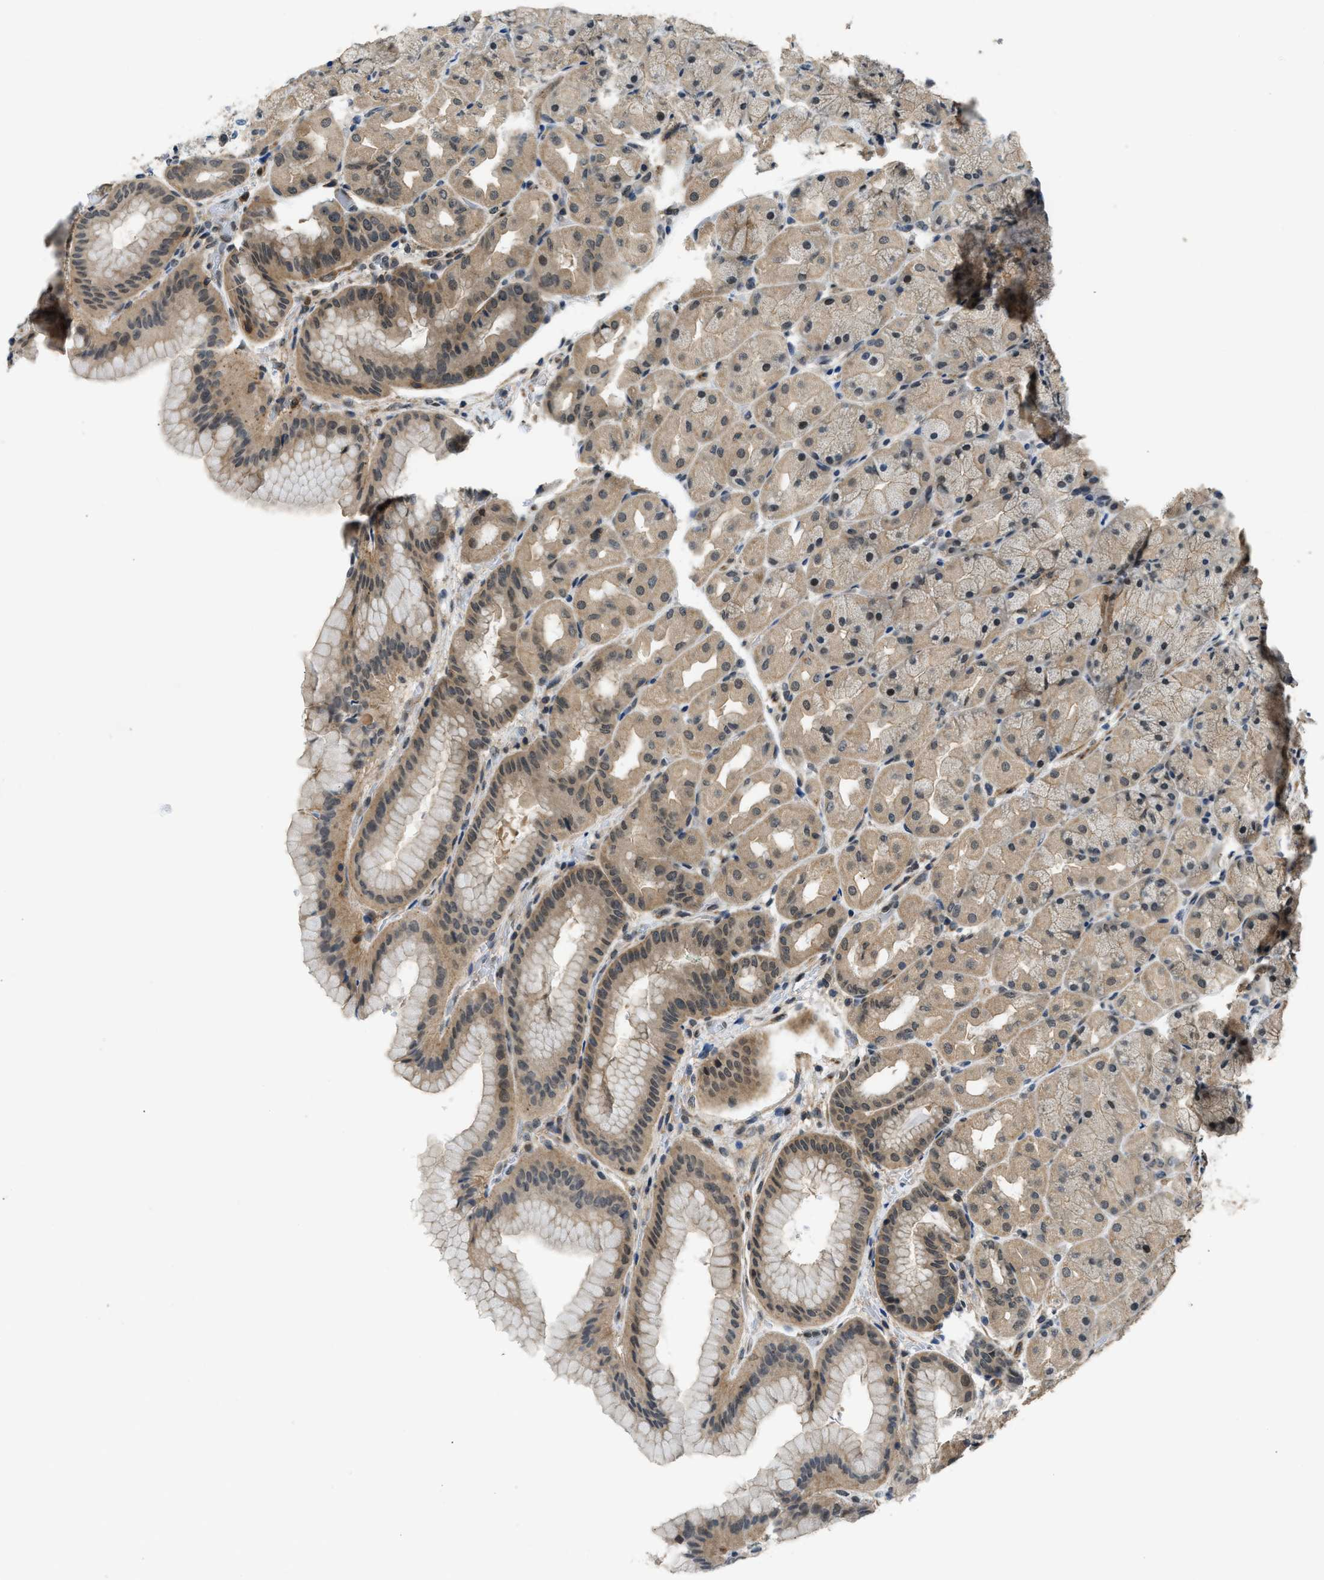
{"staining": {"intensity": "weak", "quantity": "25%-75%", "location": "cytoplasmic/membranous,nuclear"}, "tissue": "stomach", "cell_type": "Glandular cells", "image_type": "normal", "snomed": [{"axis": "morphology", "description": "Normal tissue, NOS"}, {"axis": "morphology", "description": "Carcinoid, malignant, NOS"}, {"axis": "topography", "description": "Stomach, upper"}], "caption": "A low amount of weak cytoplasmic/membranous,nuclear positivity is appreciated in approximately 25%-75% of glandular cells in benign stomach. (DAB = brown stain, brightfield microscopy at high magnification).", "gene": "MTMR1", "patient": {"sex": "male", "age": 39}}